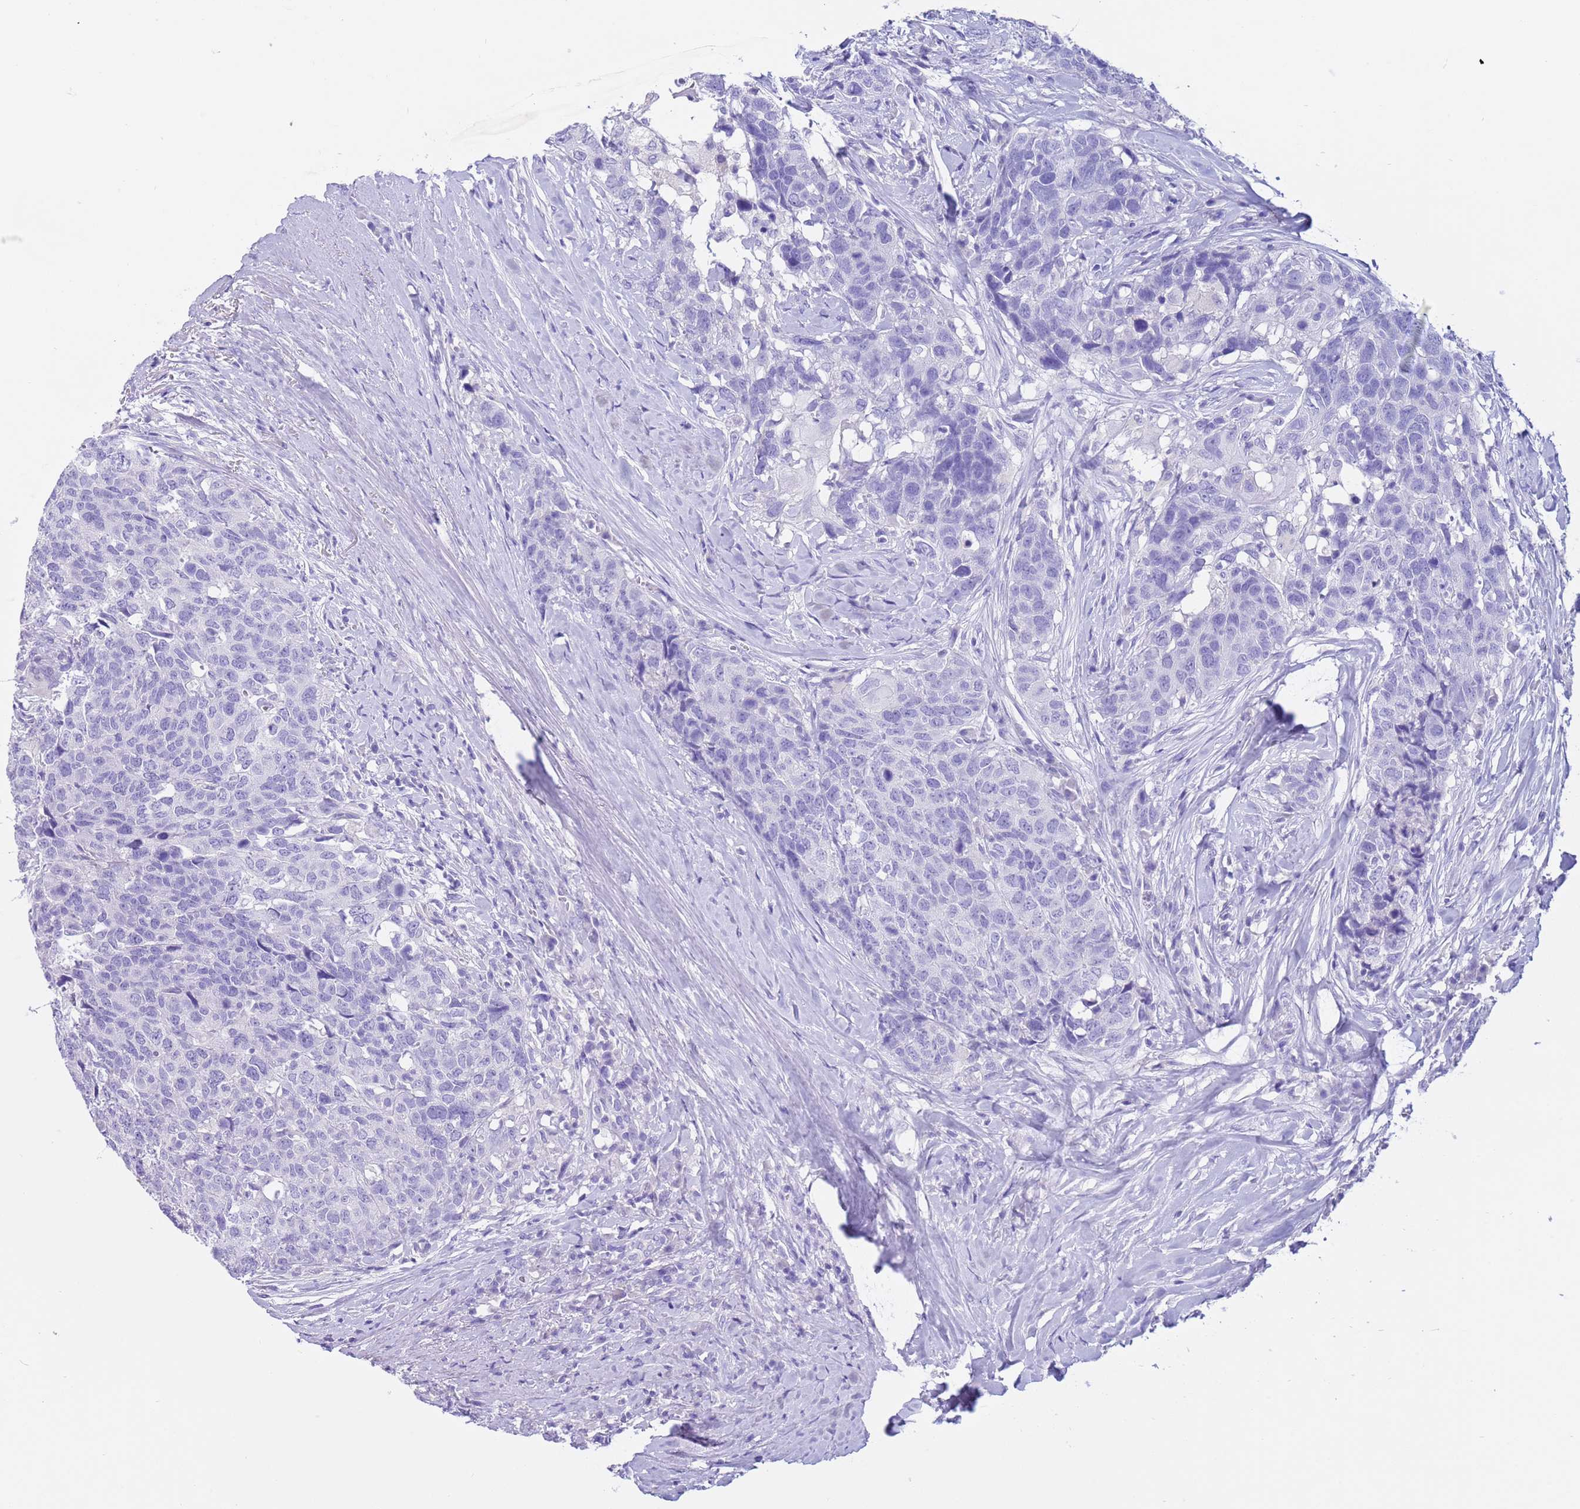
{"staining": {"intensity": "negative", "quantity": "none", "location": "none"}, "tissue": "head and neck cancer", "cell_type": "Tumor cells", "image_type": "cancer", "snomed": [{"axis": "morphology", "description": "Squamous cell carcinoma, NOS"}, {"axis": "topography", "description": "Head-Neck"}], "caption": "Squamous cell carcinoma (head and neck) was stained to show a protein in brown. There is no significant positivity in tumor cells.", "gene": "CPB1", "patient": {"sex": "male", "age": 66}}